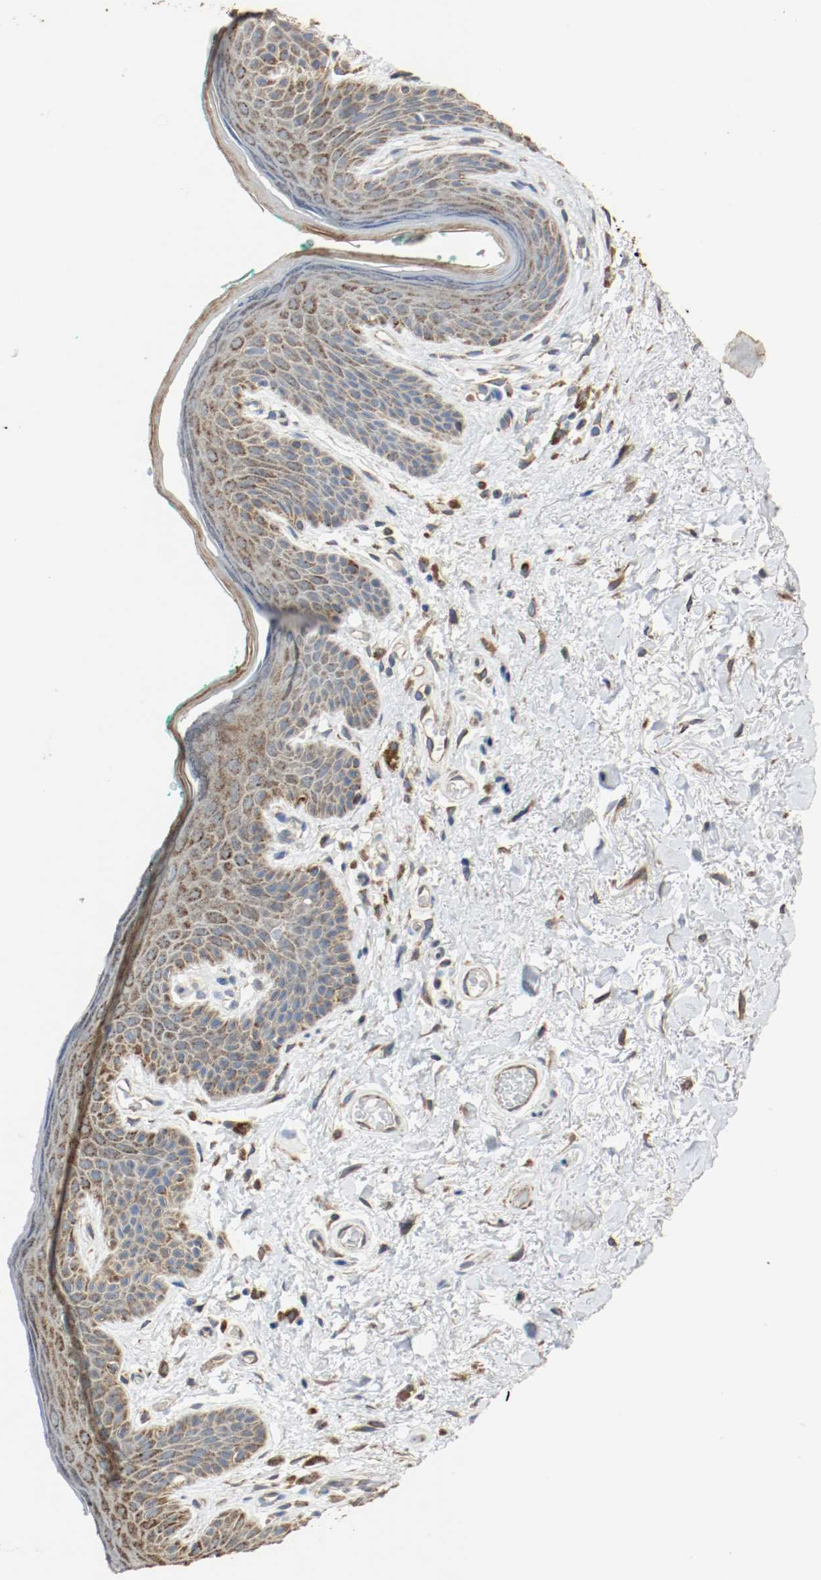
{"staining": {"intensity": "strong", "quantity": ">75%", "location": "cytoplasmic/membranous"}, "tissue": "skin", "cell_type": "Epidermal cells", "image_type": "normal", "snomed": [{"axis": "morphology", "description": "Normal tissue, NOS"}, {"axis": "topography", "description": "Anal"}], "caption": "Epidermal cells demonstrate high levels of strong cytoplasmic/membranous expression in approximately >75% of cells in benign skin. (IHC, brightfield microscopy, high magnification).", "gene": "ALDH4A1", "patient": {"sex": "male", "age": 74}}